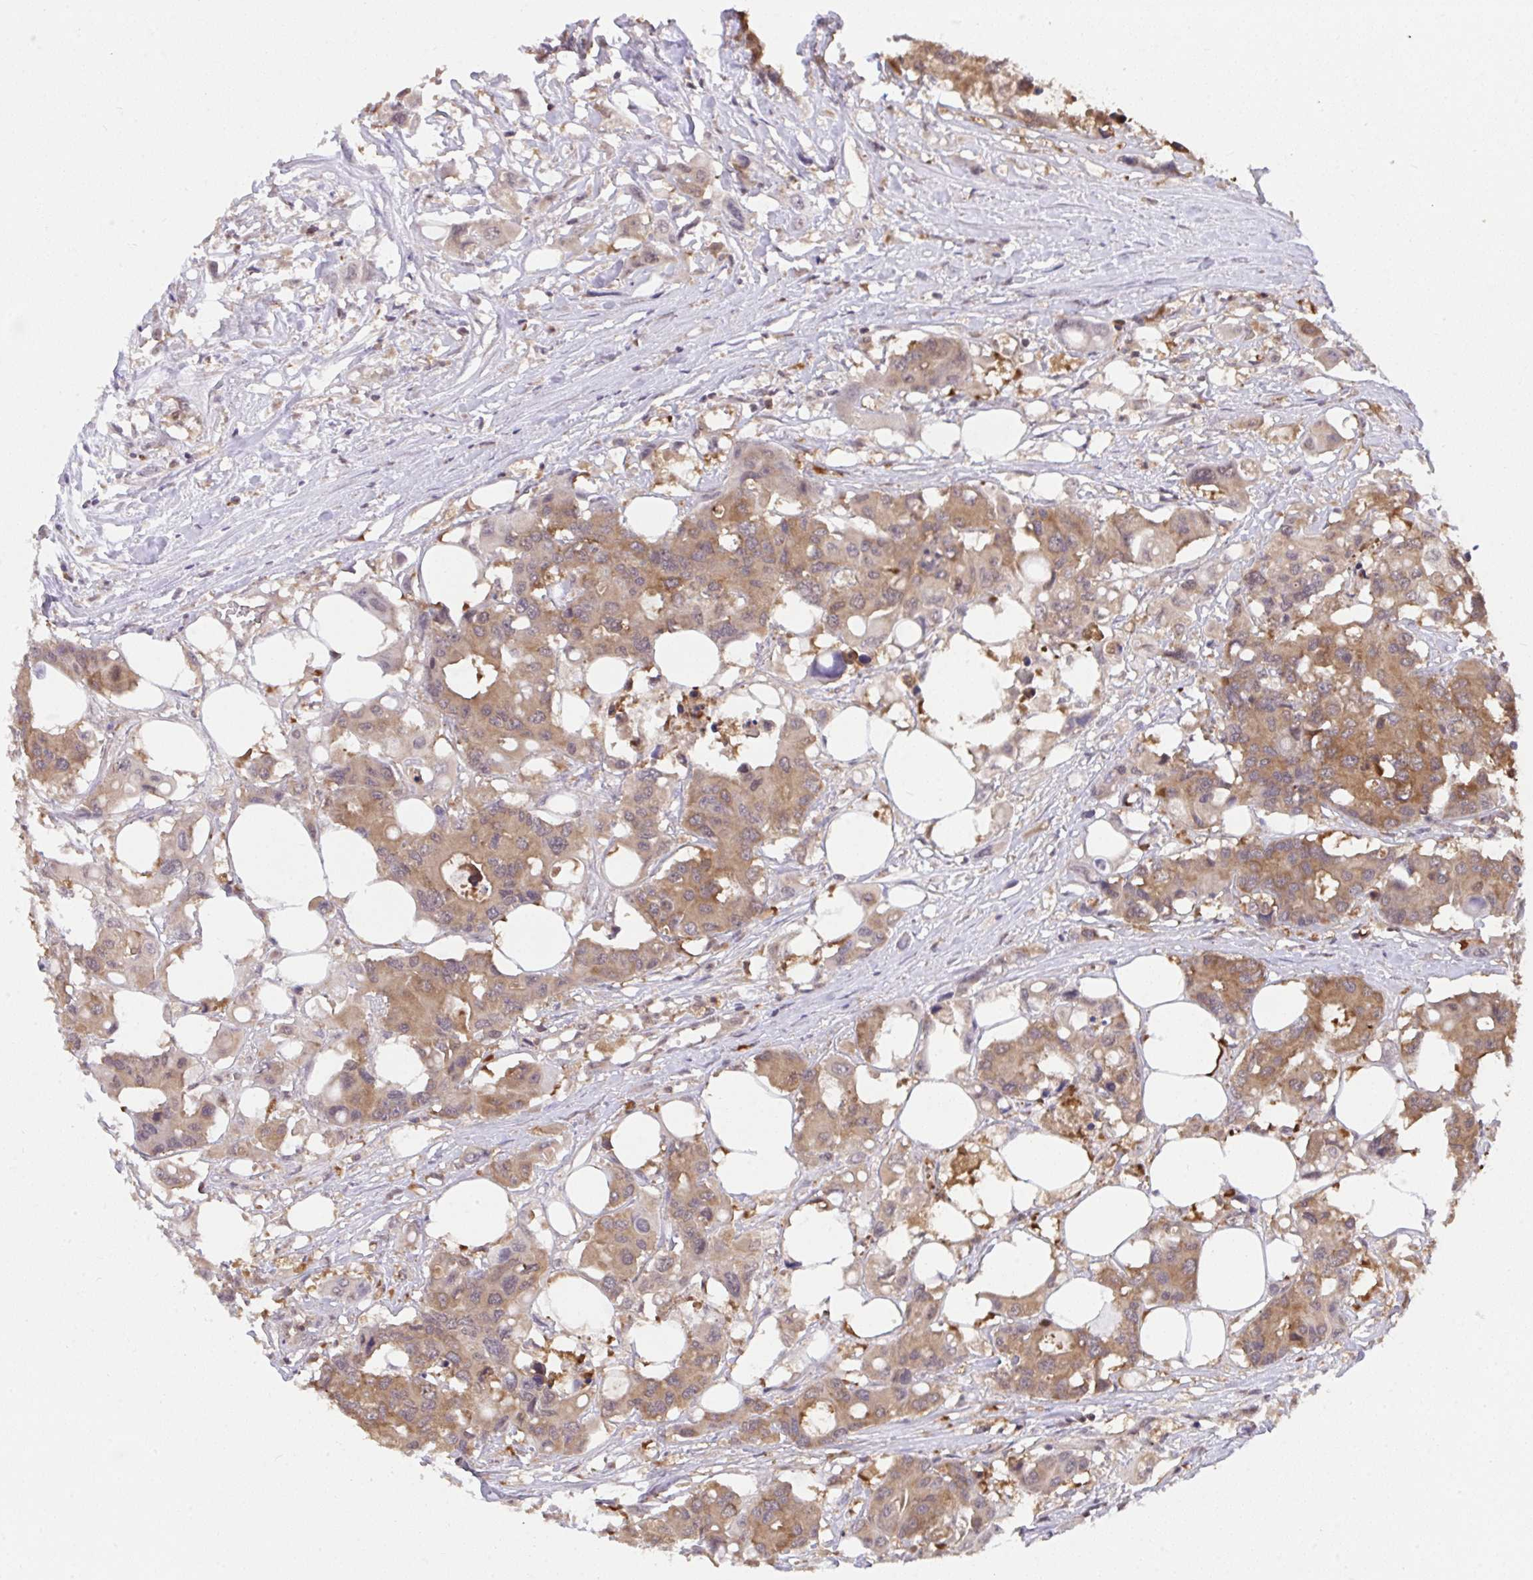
{"staining": {"intensity": "moderate", "quantity": ">75%", "location": "cytoplasmic/membranous,nuclear"}, "tissue": "colorectal cancer", "cell_type": "Tumor cells", "image_type": "cancer", "snomed": [{"axis": "morphology", "description": "Adenocarcinoma, NOS"}, {"axis": "topography", "description": "Colon"}], "caption": "Colorectal adenocarcinoma tissue reveals moderate cytoplasmic/membranous and nuclear positivity in about >75% of tumor cells, visualized by immunohistochemistry.", "gene": "C12orf57", "patient": {"sex": "male", "age": 77}}